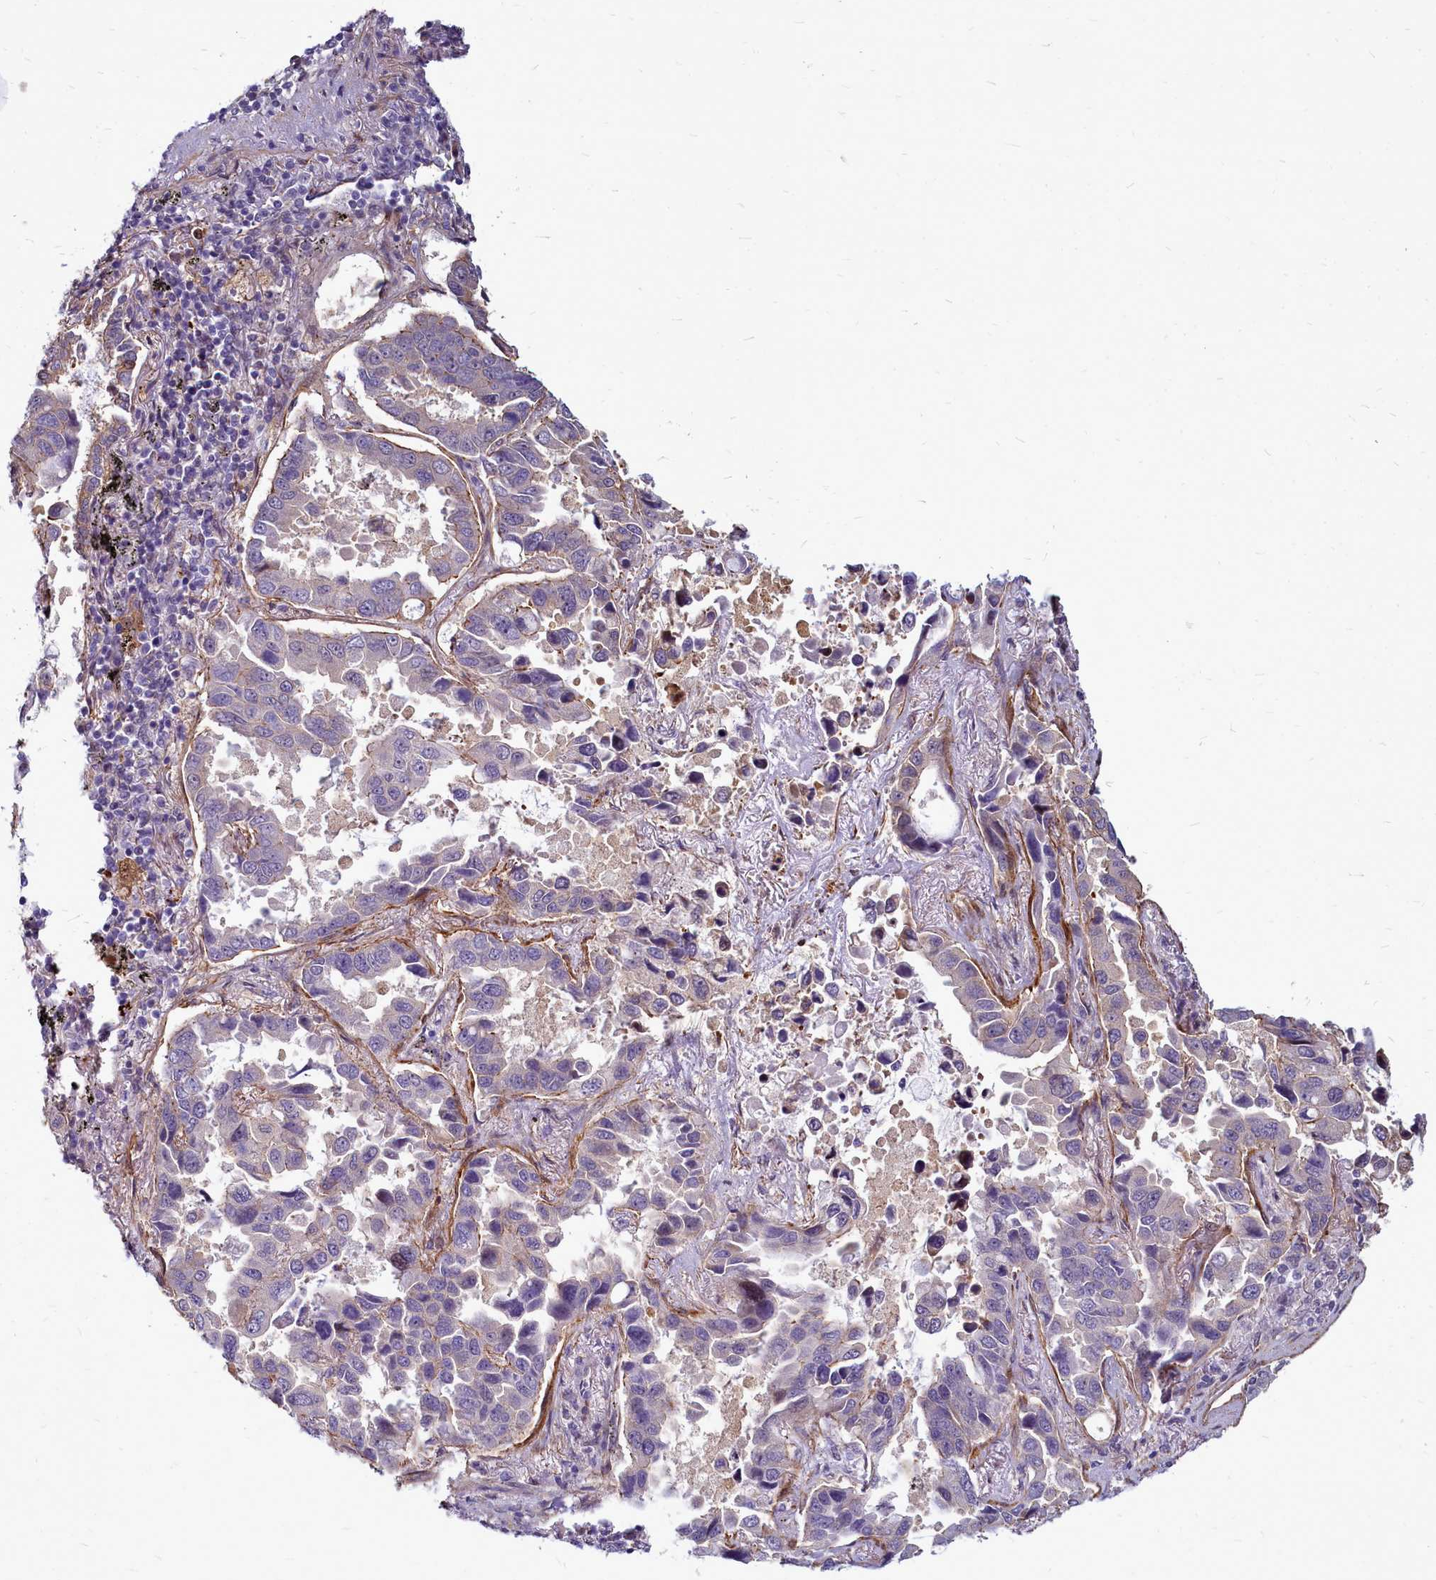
{"staining": {"intensity": "negative", "quantity": "none", "location": "none"}, "tissue": "lung cancer", "cell_type": "Tumor cells", "image_type": "cancer", "snomed": [{"axis": "morphology", "description": "Adenocarcinoma, NOS"}, {"axis": "topography", "description": "Lung"}], "caption": "A high-resolution photomicrograph shows immunohistochemistry (IHC) staining of adenocarcinoma (lung), which reveals no significant expression in tumor cells. (Brightfield microscopy of DAB immunohistochemistry at high magnification).", "gene": "TTC5", "patient": {"sex": "male", "age": 64}}